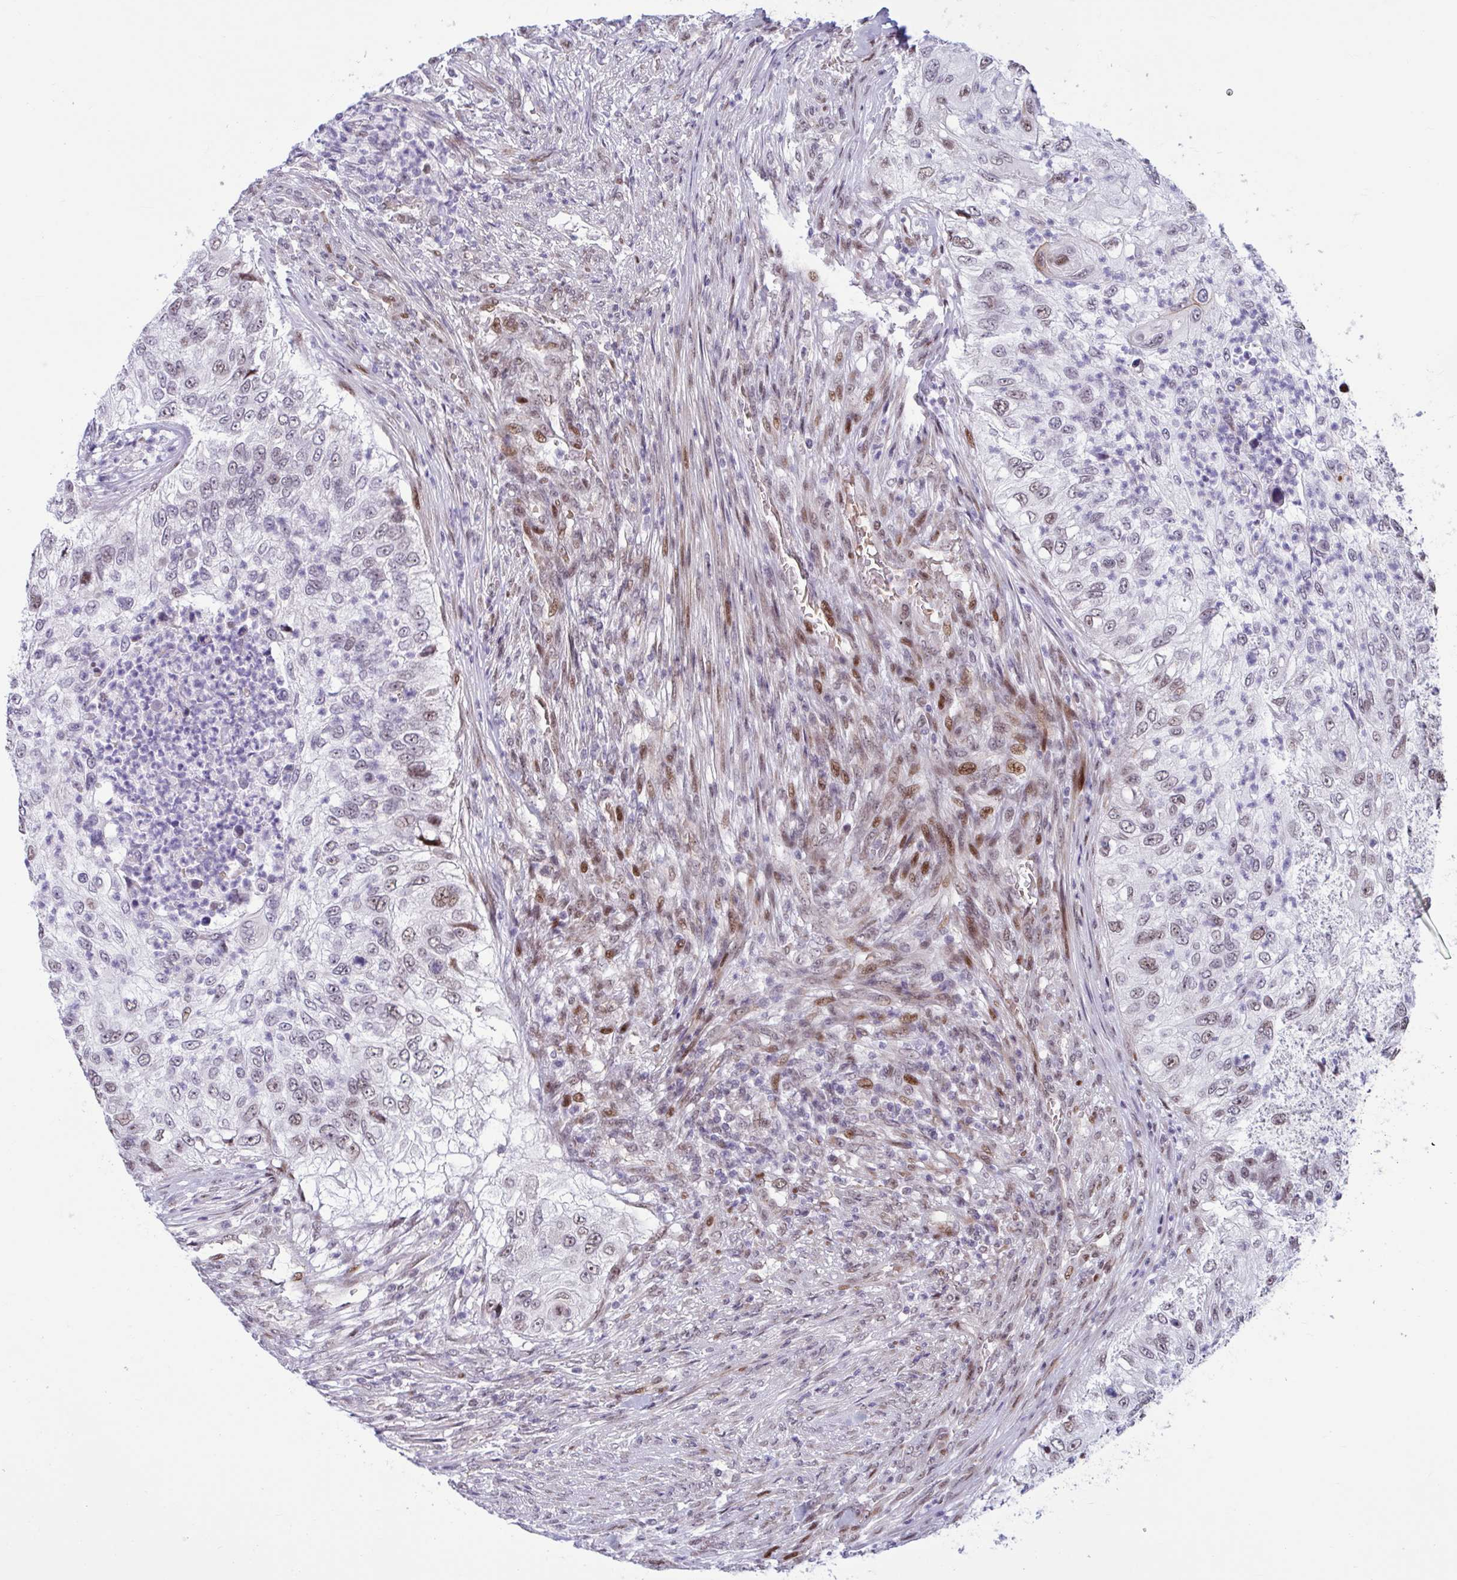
{"staining": {"intensity": "moderate", "quantity": "25%-75%", "location": "nuclear"}, "tissue": "urothelial cancer", "cell_type": "Tumor cells", "image_type": "cancer", "snomed": [{"axis": "morphology", "description": "Urothelial carcinoma, High grade"}, {"axis": "topography", "description": "Urinary bladder"}], "caption": "IHC staining of urothelial cancer, which shows medium levels of moderate nuclear staining in about 25%-75% of tumor cells indicating moderate nuclear protein expression. The staining was performed using DAB (brown) for protein detection and nuclei were counterstained in hematoxylin (blue).", "gene": "RBL1", "patient": {"sex": "female", "age": 60}}